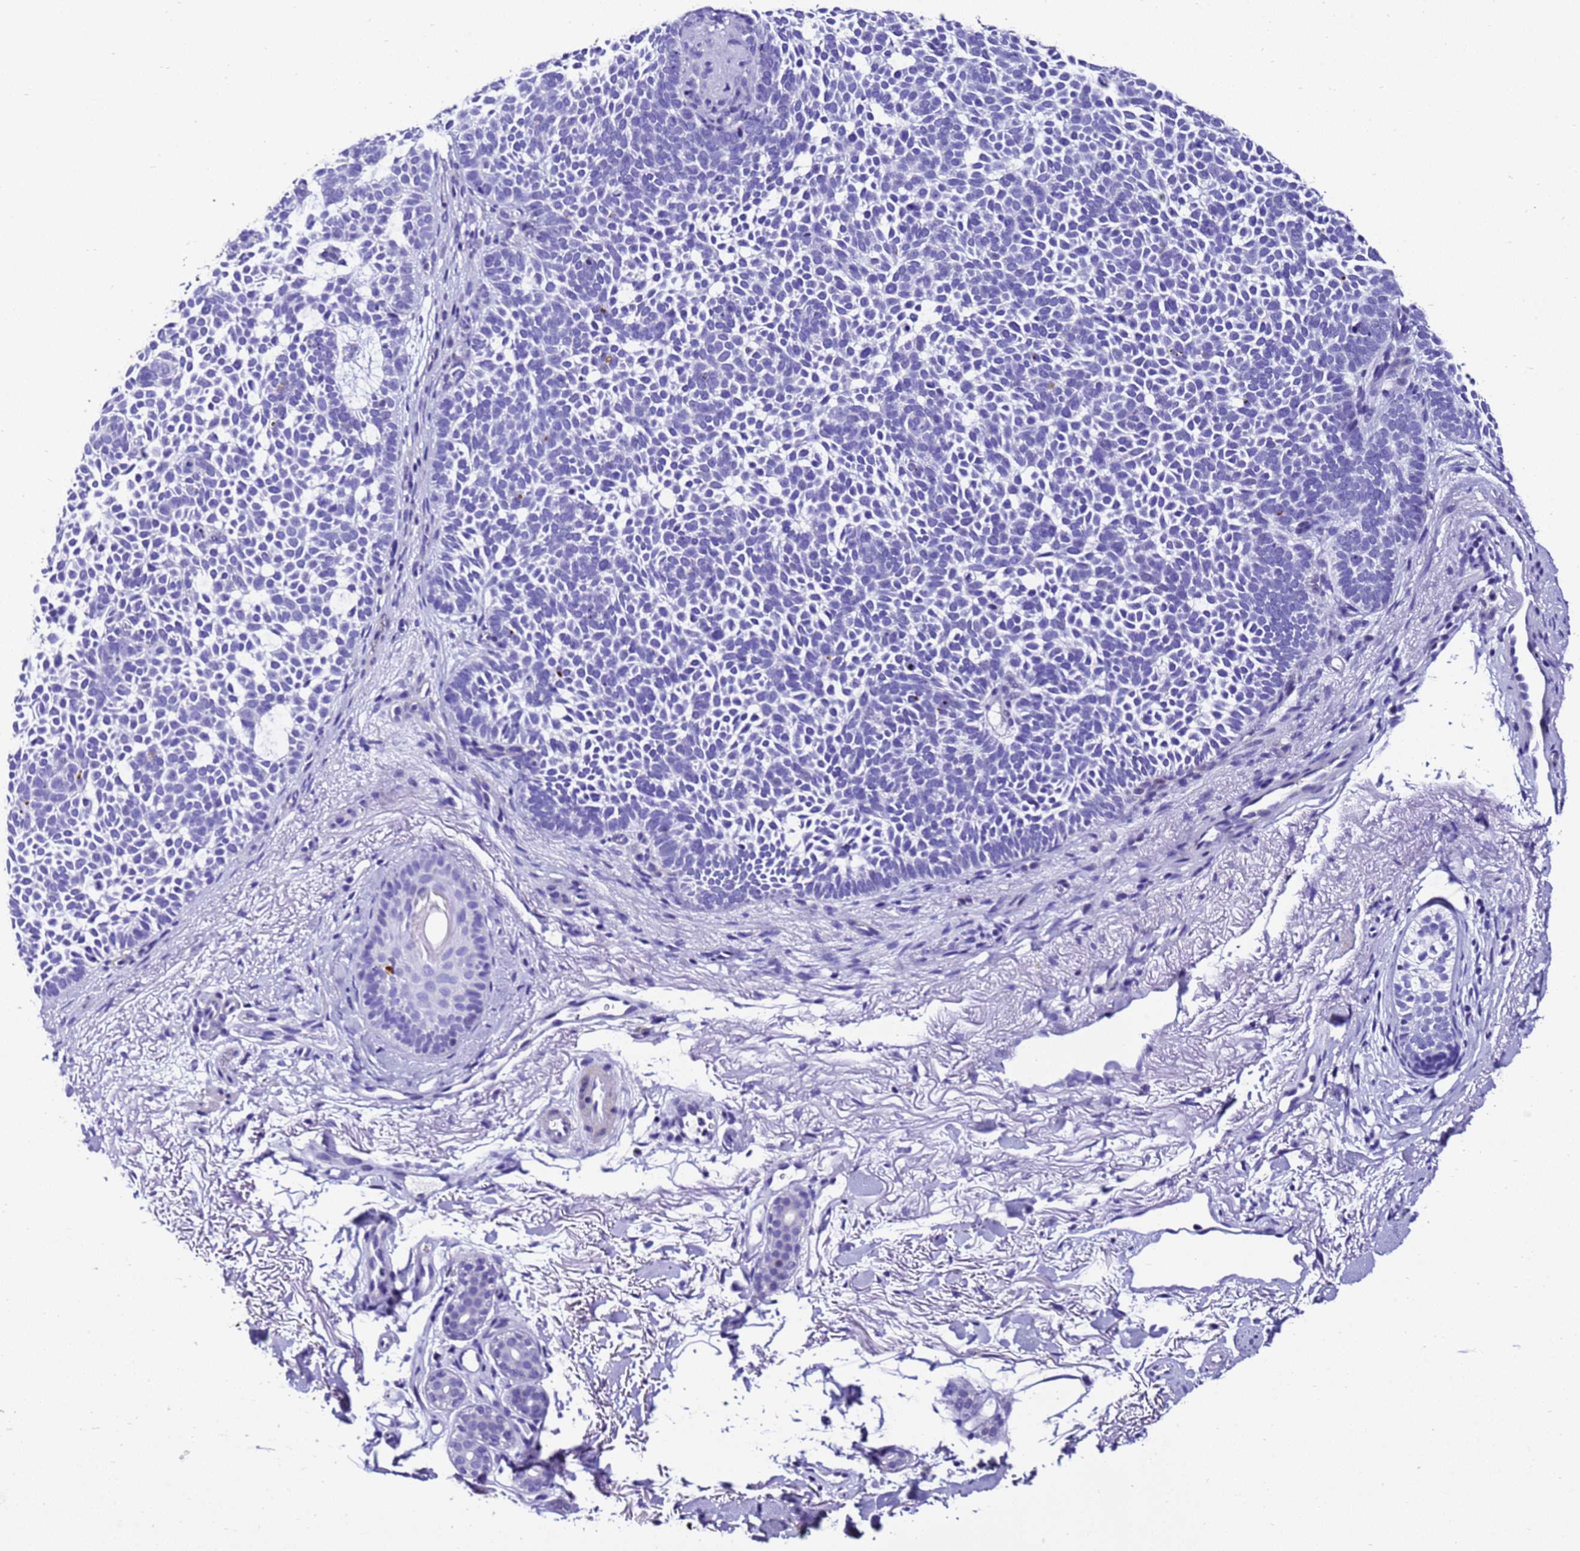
{"staining": {"intensity": "negative", "quantity": "none", "location": "none"}, "tissue": "skin cancer", "cell_type": "Tumor cells", "image_type": "cancer", "snomed": [{"axis": "morphology", "description": "Basal cell carcinoma"}, {"axis": "topography", "description": "Skin"}], "caption": "Protein analysis of skin cancer (basal cell carcinoma) exhibits no significant expression in tumor cells.", "gene": "ZNF417", "patient": {"sex": "female", "age": 77}}